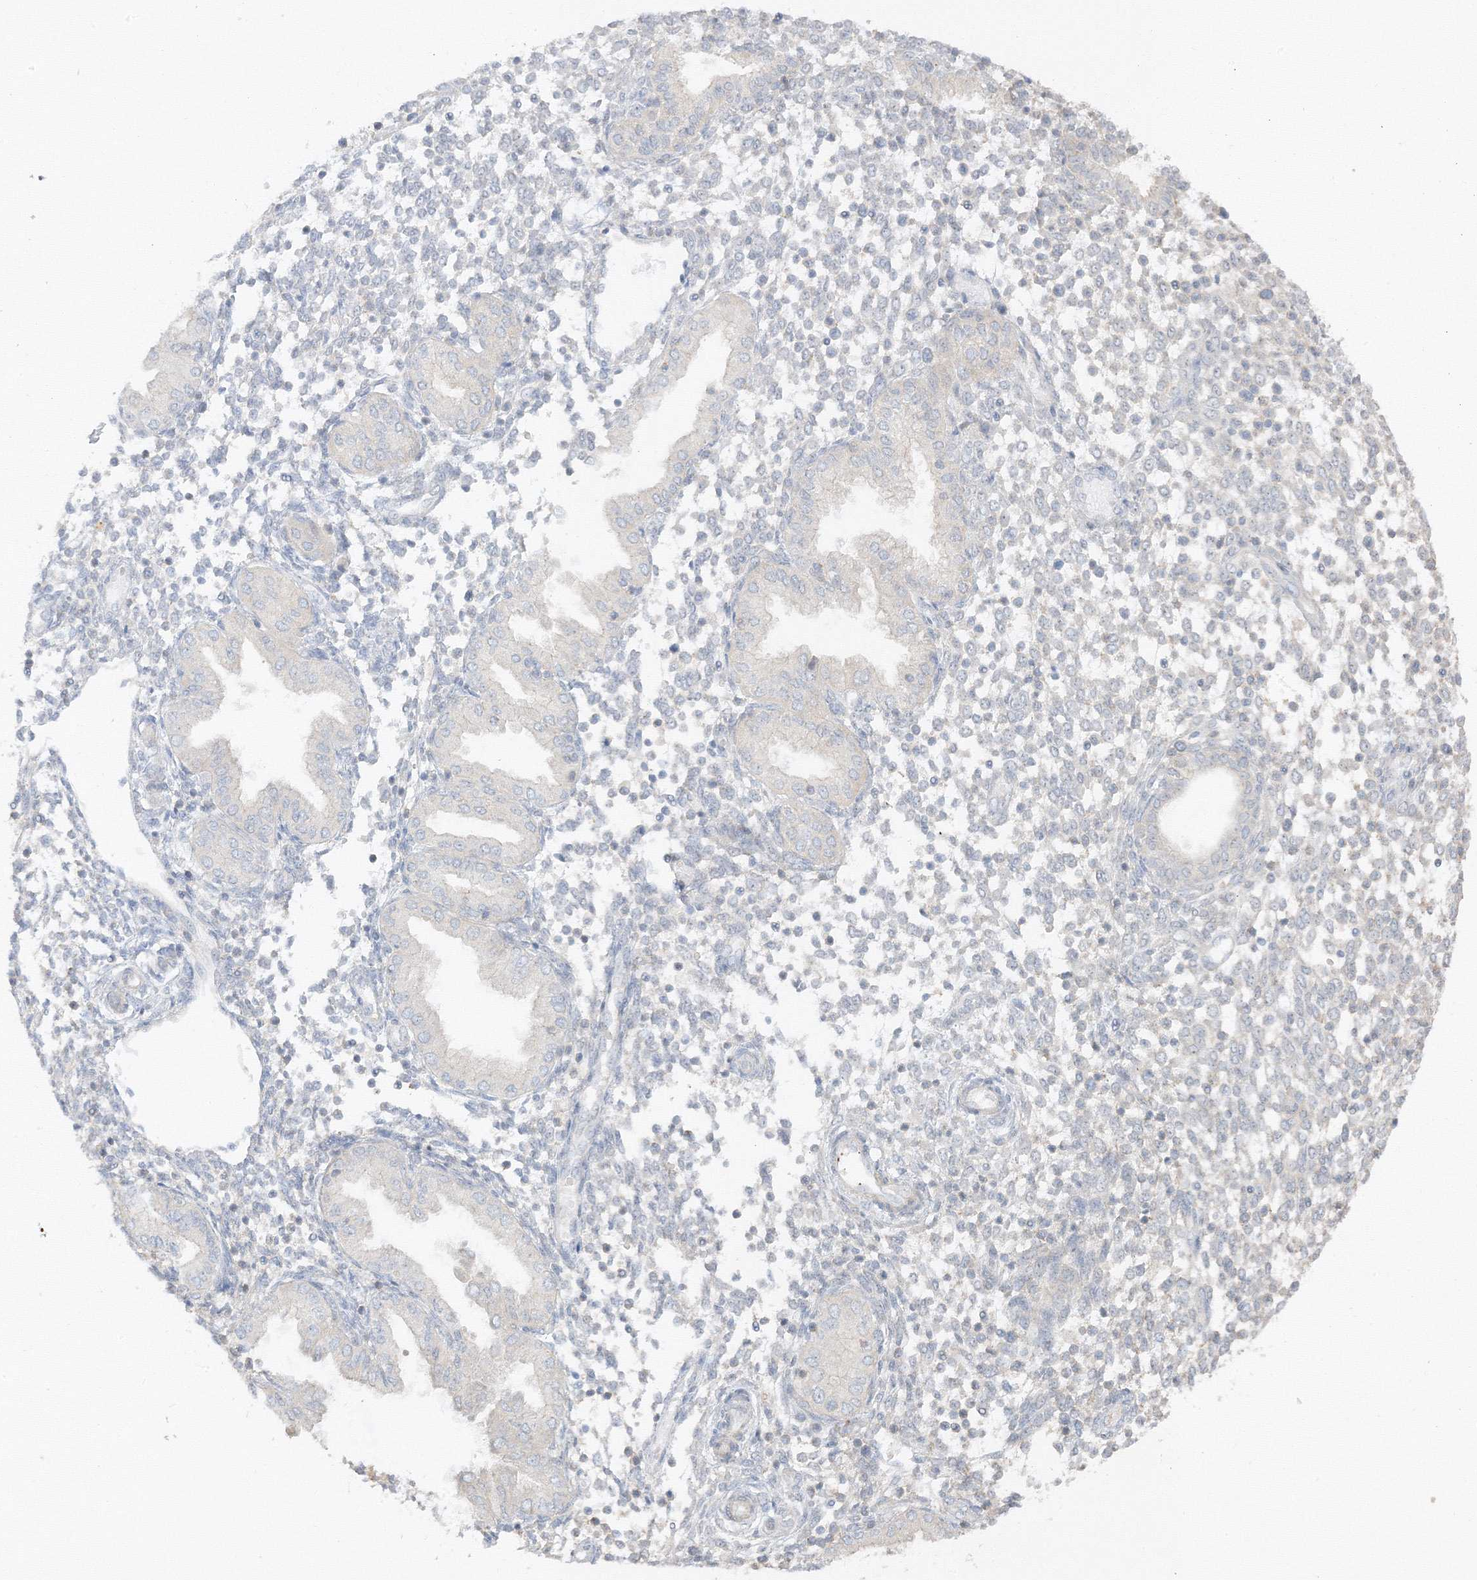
{"staining": {"intensity": "negative", "quantity": "none", "location": "none"}, "tissue": "endometrium", "cell_type": "Cells in endometrial stroma", "image_type": "normal", "snomed": [{"axis": "morphology", "description": "Normal tissue, NOS"}, {"axis": "topography", "description": "Endometrium"}], "caption": "Cells in endometrial stroma show no significant protein positivity in normal endometrium.", "gene": "ETAA1", "patient": {"sex": "female", "age": 53}}